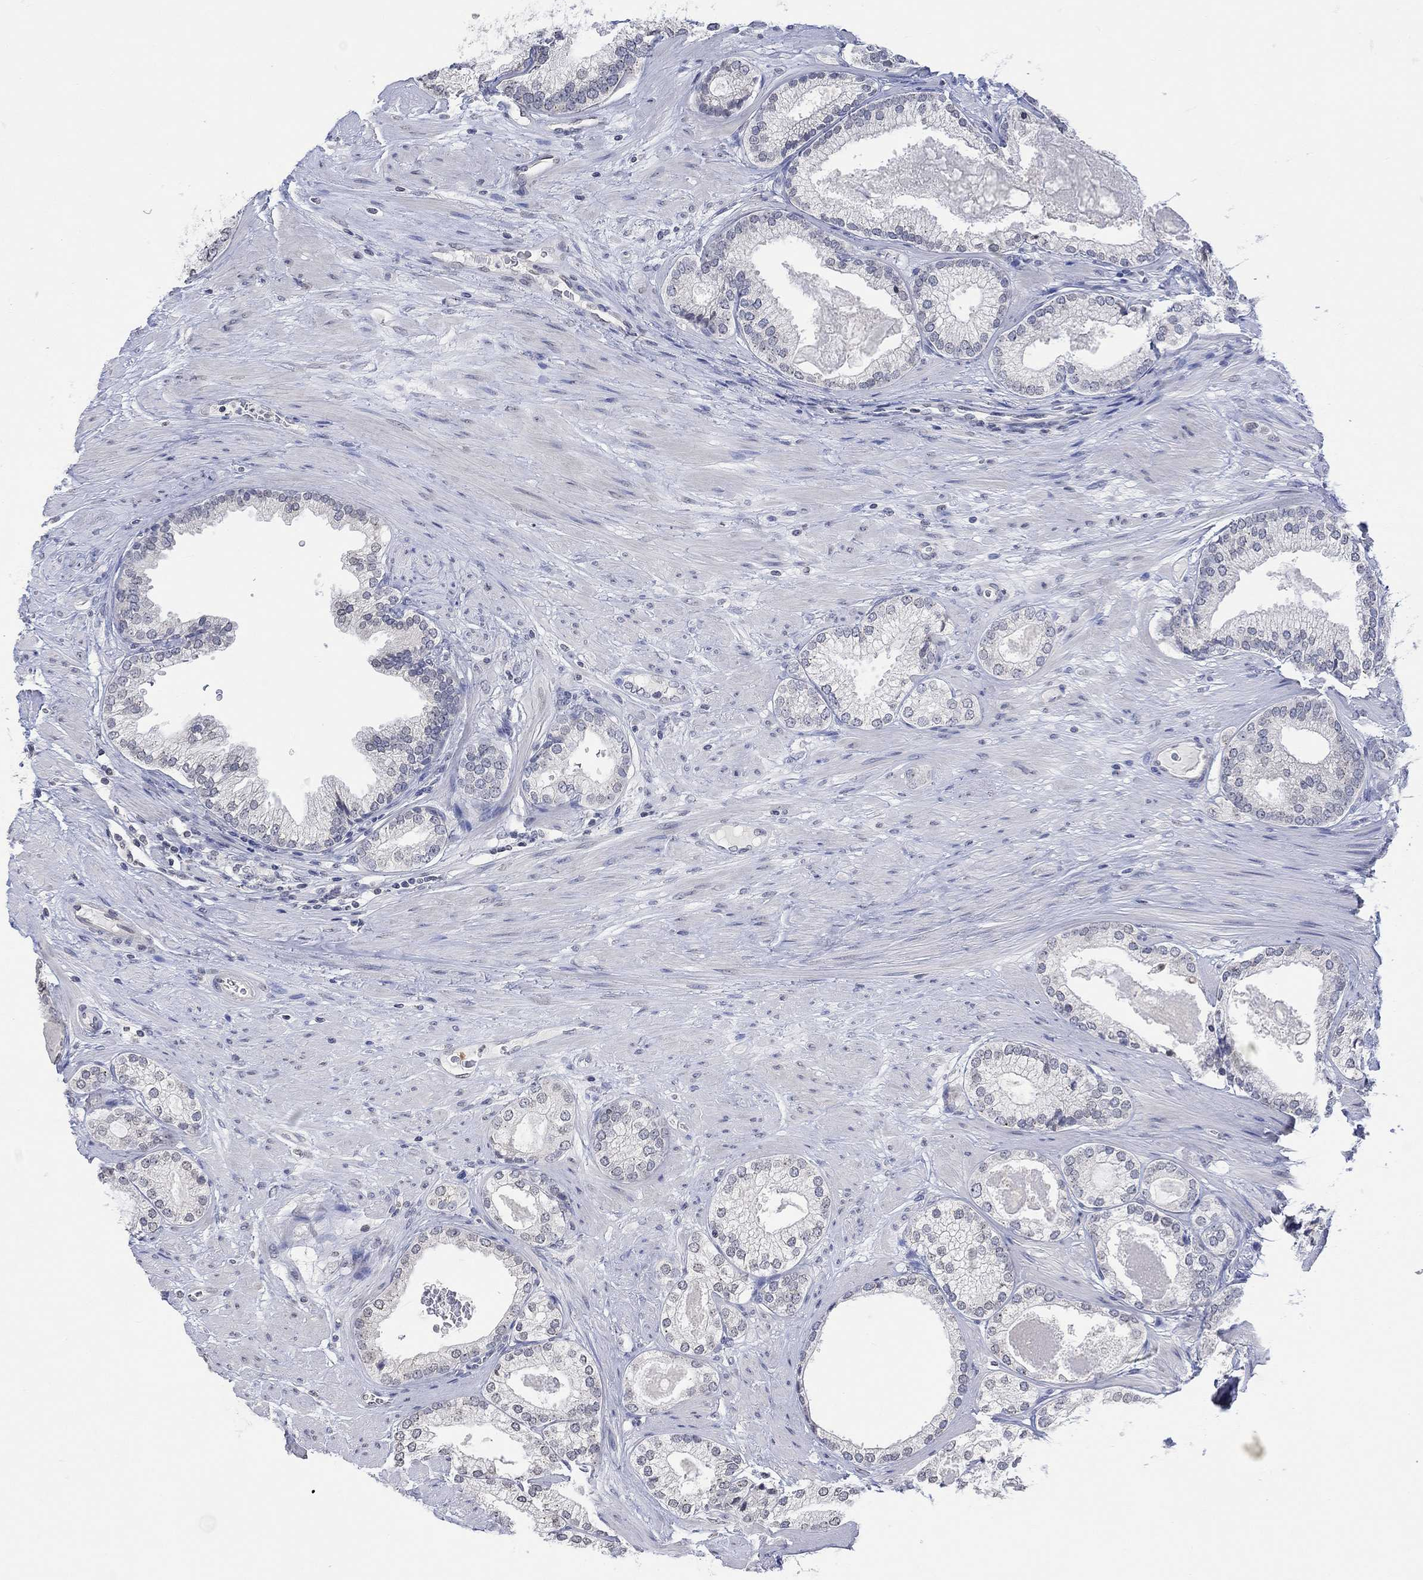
{"staining": {"intensity": "negative", "quantity": "none", "location": "none"}, "tissue": "prostate cancer", "cell_type": "Tumor cells", "image_type": "cancer", "snomed": [{"axis": "morphology", "description": "Adenocarcinoma, High grade"}, {"axis": "topography", "description": "Prostate and seminal vesicle, NOS"}], "caption": "IHC of prostate cancer demonstrates no expression in tumor cells. The staining is performed using DAB brown chromogen with nuclei counter-stained in using hematoxylin.", "gene": "TMEM255A", "patient": {"sex": "male", "age": 62}}